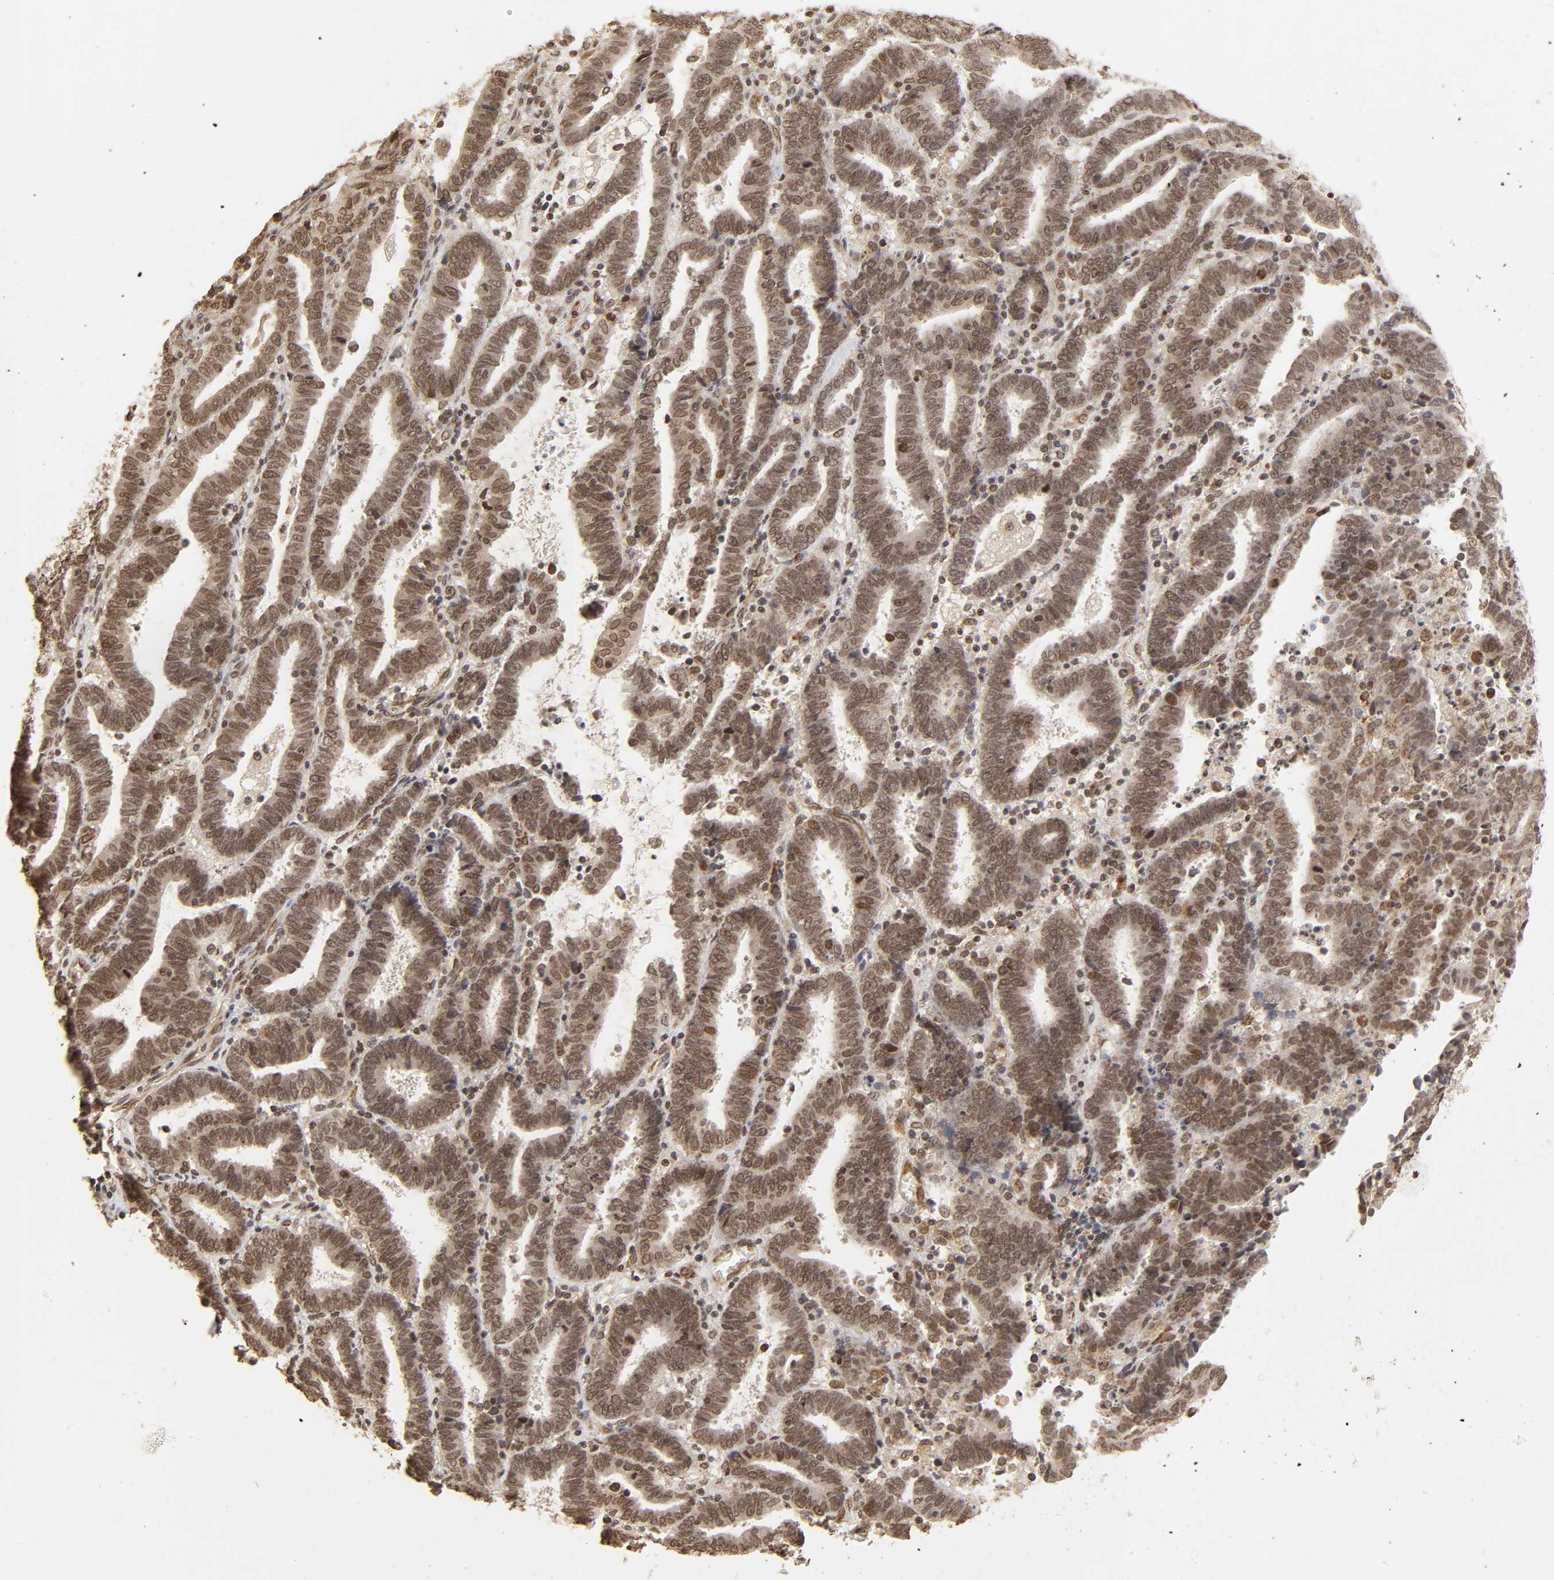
{"staining": {"intensity": "weak", "quantity": ">75%", "location": "cytoplasmic/membranous,nuclear"}, "tissue": "endometrial cancer", "cell_type": "Tumor cells", "image_type": "cancer", "snomed": [{"axis": "morphology", "description": "Adenocarcinoma, NOS"}, {"axis": "topography", "description": "Uterus"}], "caption": "Immunohistochemistry histopathology image of endometrial adenocarcinoma stained for a protein (brown), which demonstrates low levels of weak cytoplasmic/membranous and nuclear positivity in about >75% of tumor cells.", "gene": "MLLT6", "patient": {"sex": "female", "age": 83}}